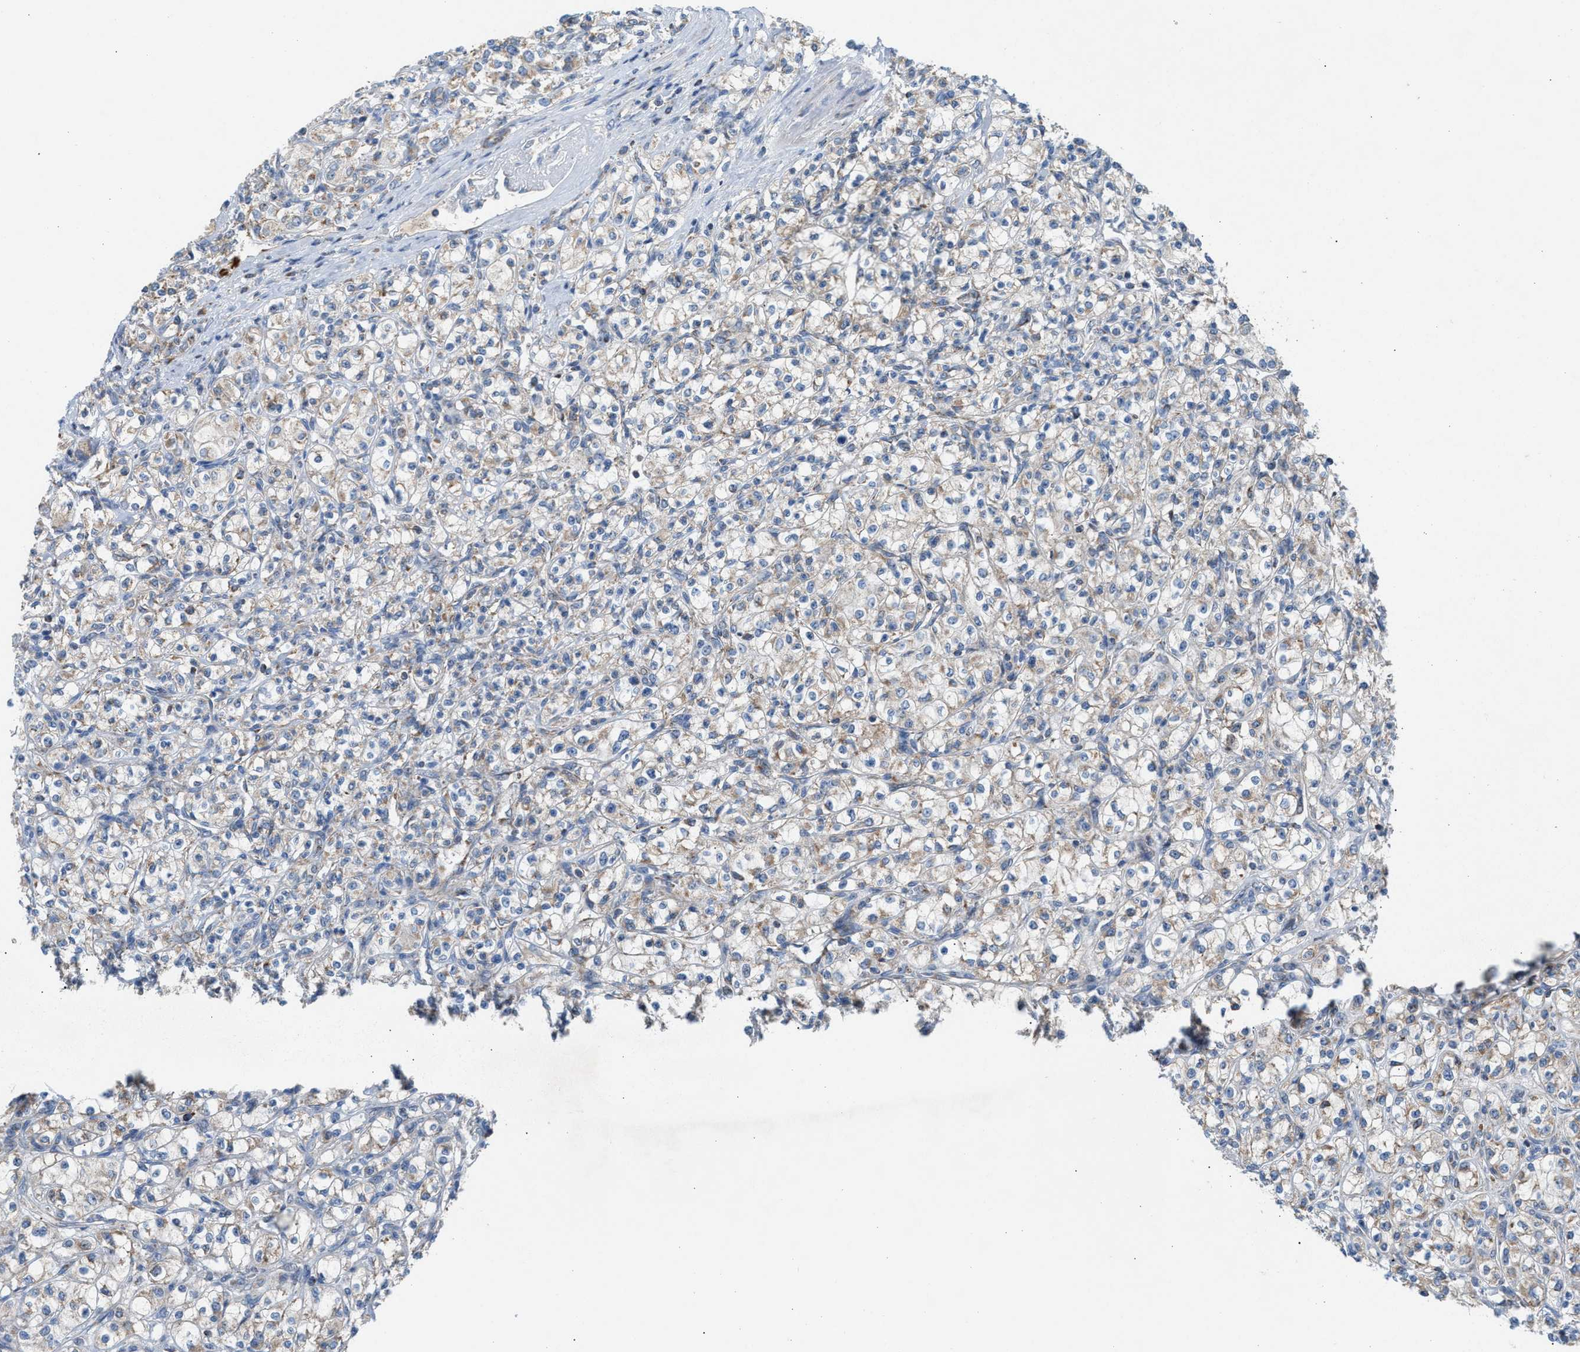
{"staining": {"intensity": "weak", "quantity": "25%-75%", "location": "cytoplasmic/membranous"}, "tissue": "renal cancer", "cell_type": "Tumor cells", "image_type": "cancer", "snomed": [{"axis": "morphology", "description": "Adenocarcinoma, NOS"}, {"axis": "topography", "description": "Kidney"}], "caption": "IHC of renal adenocarcinoma reveals low levels of weak cytoplasmic/membranous expression in approximately 25%-75% of tumor cells.", "gene": "PMPCA", "patient": {"sex": "male", "age": 77}}